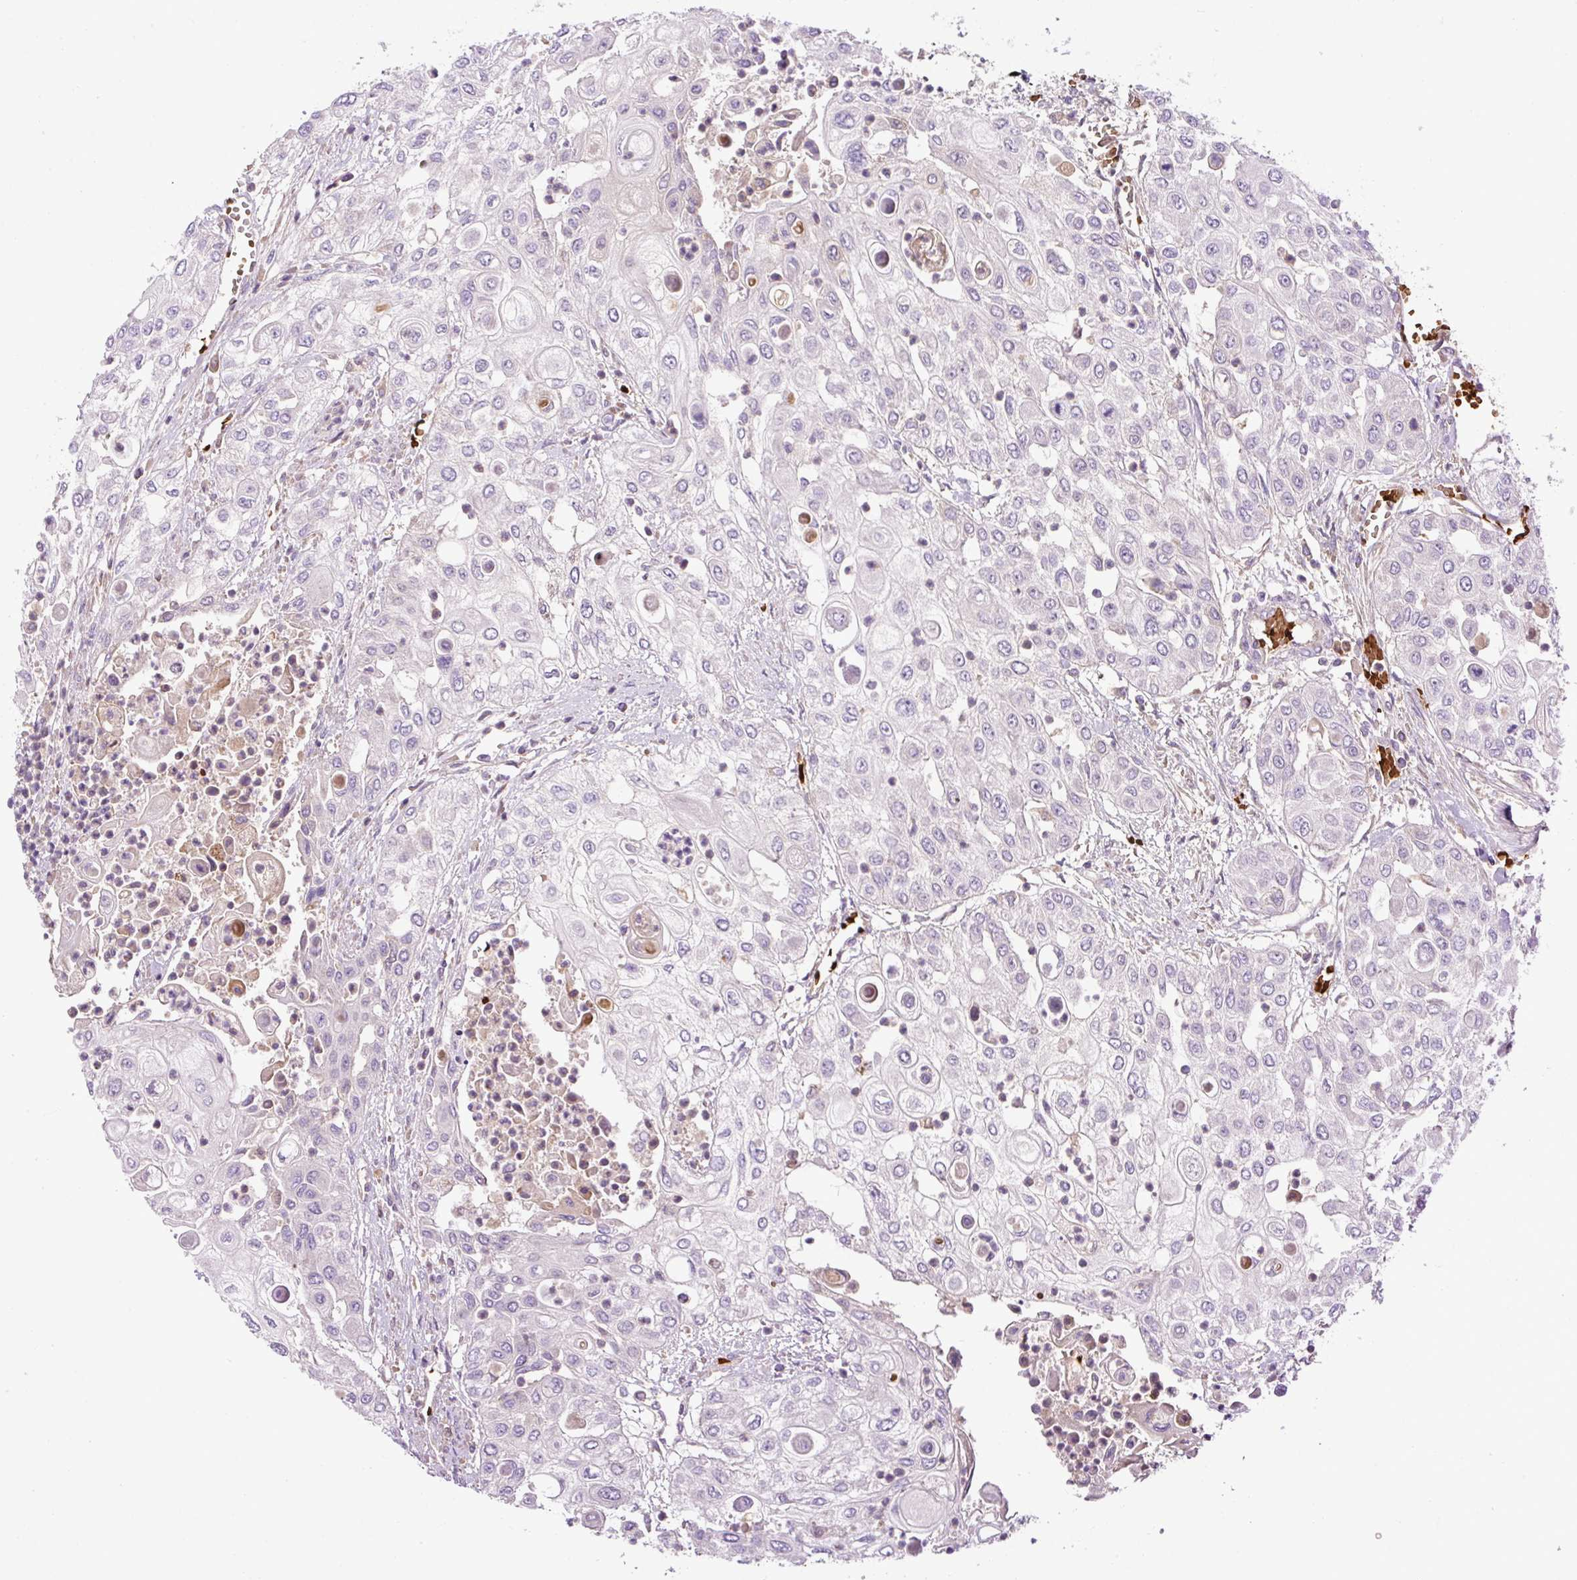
{"staining": {"intensity": "negative", "quantity": "none", "location": "none"}, "tissue": "urothelial cancer", "cell_type": "Tumor cells", "image_type": "cancer", "snomed": [{"axis": "morphology", "description": "Urothelial carcinoma, High grade"}, {"axis": "topography", "description": "Urinary bladder"}], "caption": "This is an immunohistochemistry (IHC) micrograph of human urothelial carcinoma (high-grade). There is no expression in tumor cells.", "gene": "CXCL13", "patient": {"sex": "female", "age": 79}}